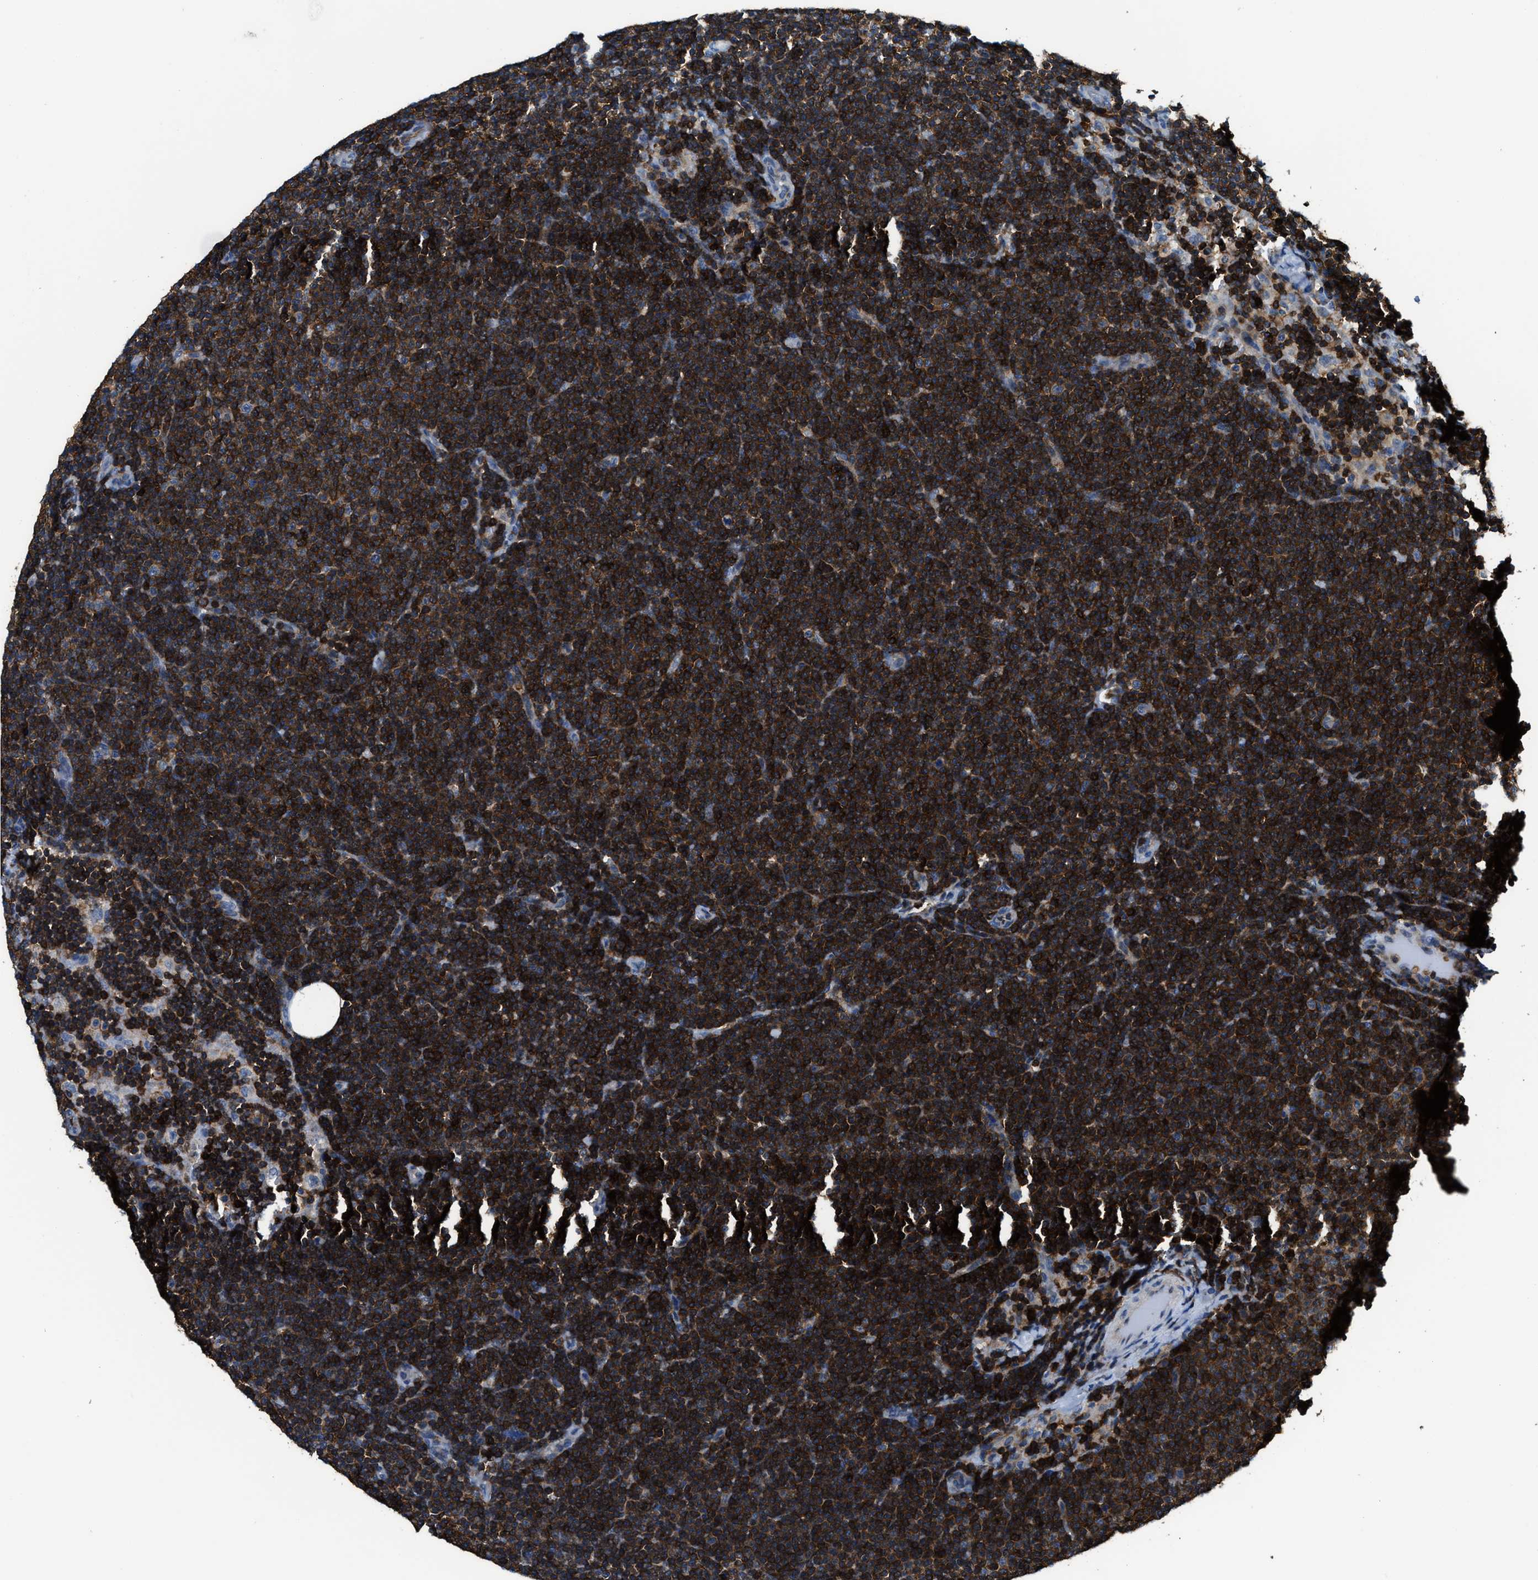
{"staining": {"intensity": "strong", "quantity": ">75%", "location": "cytoplasmic/membranous"}, "tissue": "lymphoma", "cell_type": "Tumor cells", "image_type": "cancer", "snomed": [{"axis": "morphology", "description": "Malignant lymphoma, non-Hodgkin's type, Low grade"}, {"axis": "topography", "description": "Lymph node"}], "caption": "About >75% of tumor cells in malignant lymphoma, non-Hodgkin's type (low-grade) show strong cytoplasmic/membranous protein expression as visualized by brown immunohistochemical staining.", "gene": "MYO1G", "patient": {"sex": "female", "age": 53}}